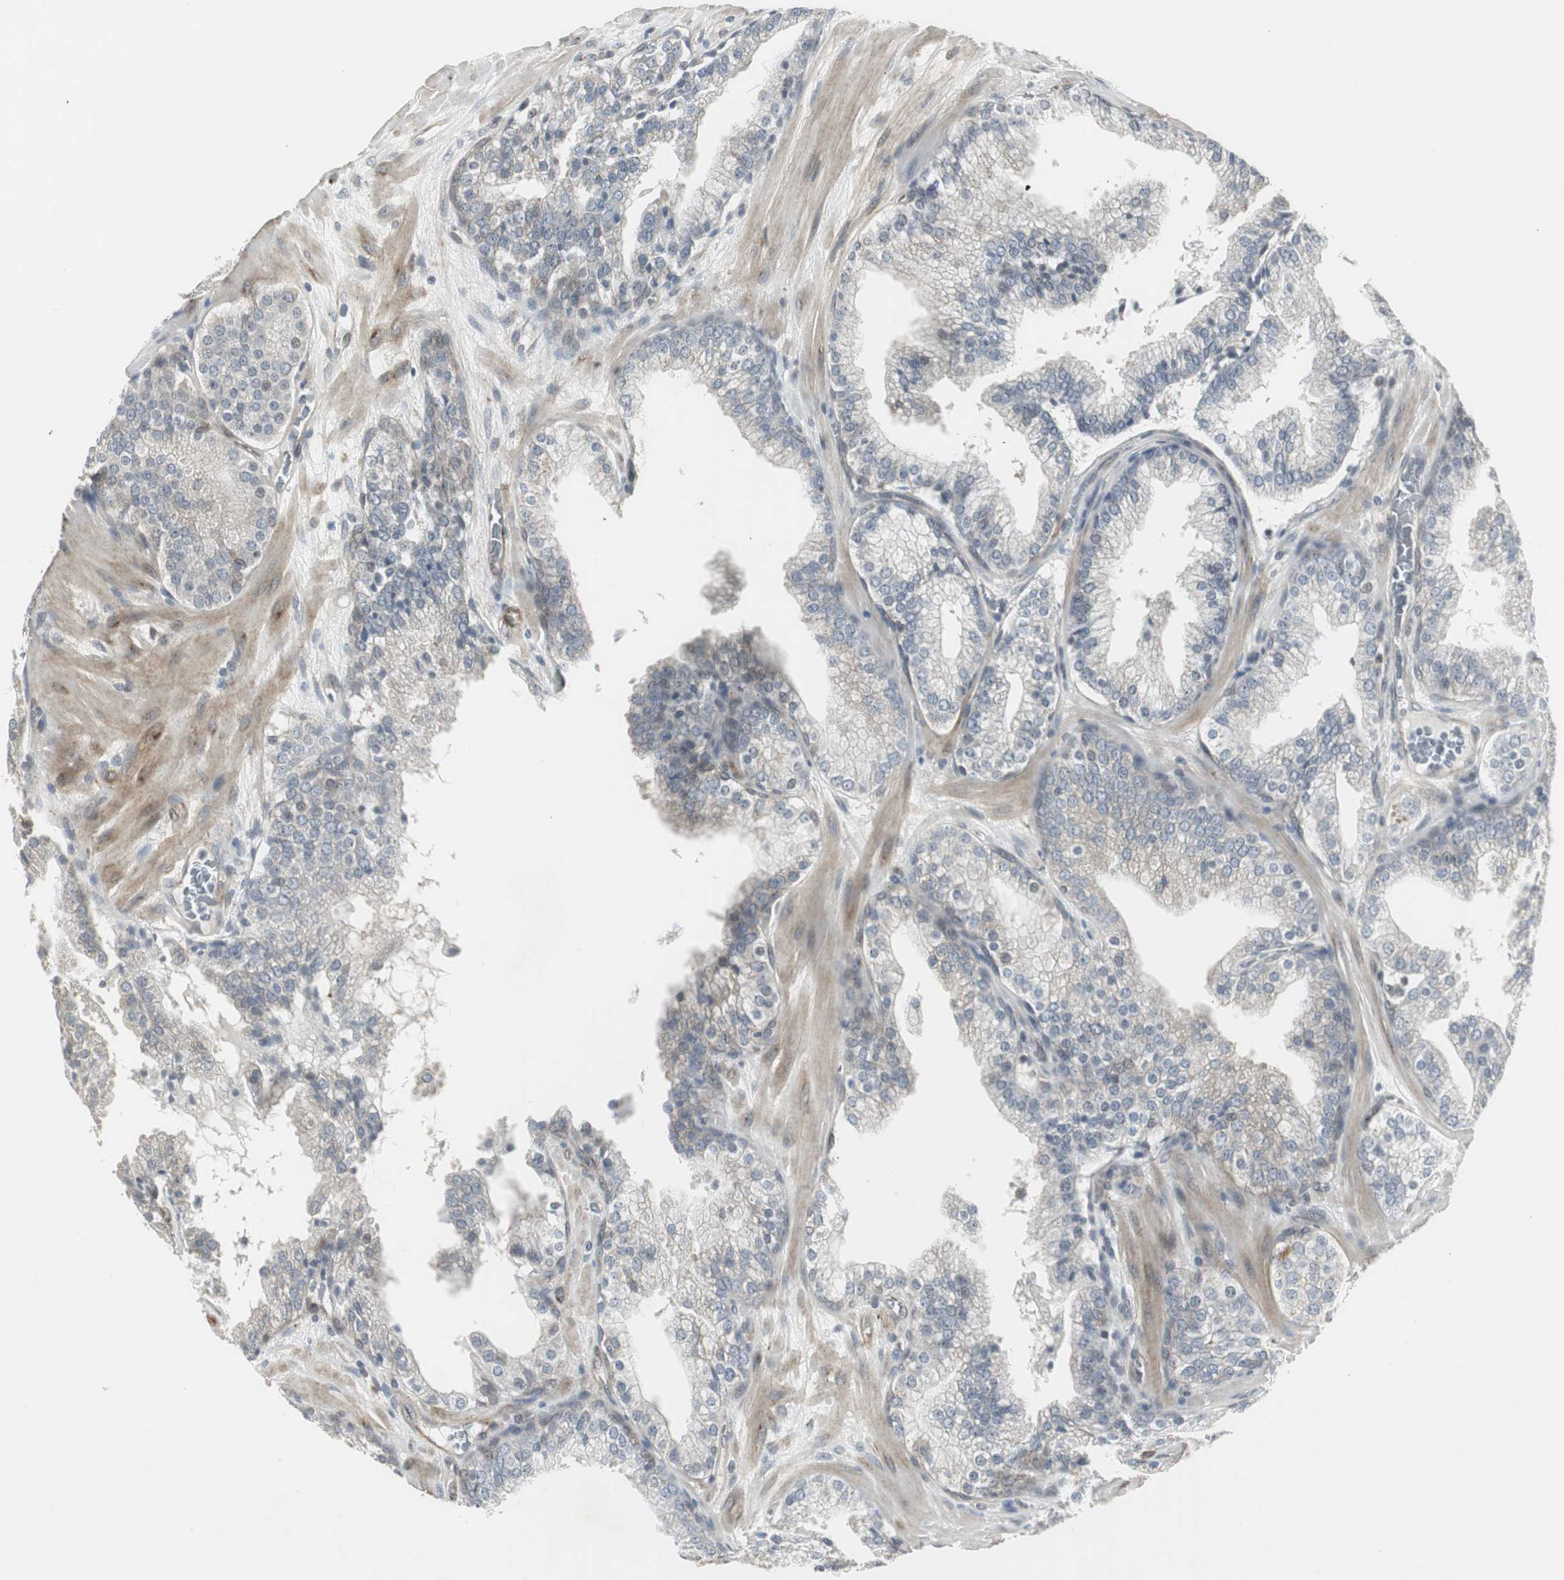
{"staining": {"intensity": "weak", "quantity": "<25%", "location": "cytoplasmic/membranous"}, "tissue": "prostate cancer", "cell_type": "Tumor cells", "image_type": "cancer", "snomed": [{"axis": "morphology", "description": "Adenocarcinoma, High grade"}, {"axis": "topography", "description": "Prostate"}], "caption": "Human adenocarcinoma (high-grade) (prostate) stained for a protein using immunohistochemistry shows no expression in tumor cells.", "gene": "SCYL3", "patient": {"sex": "male", "age": 68}}